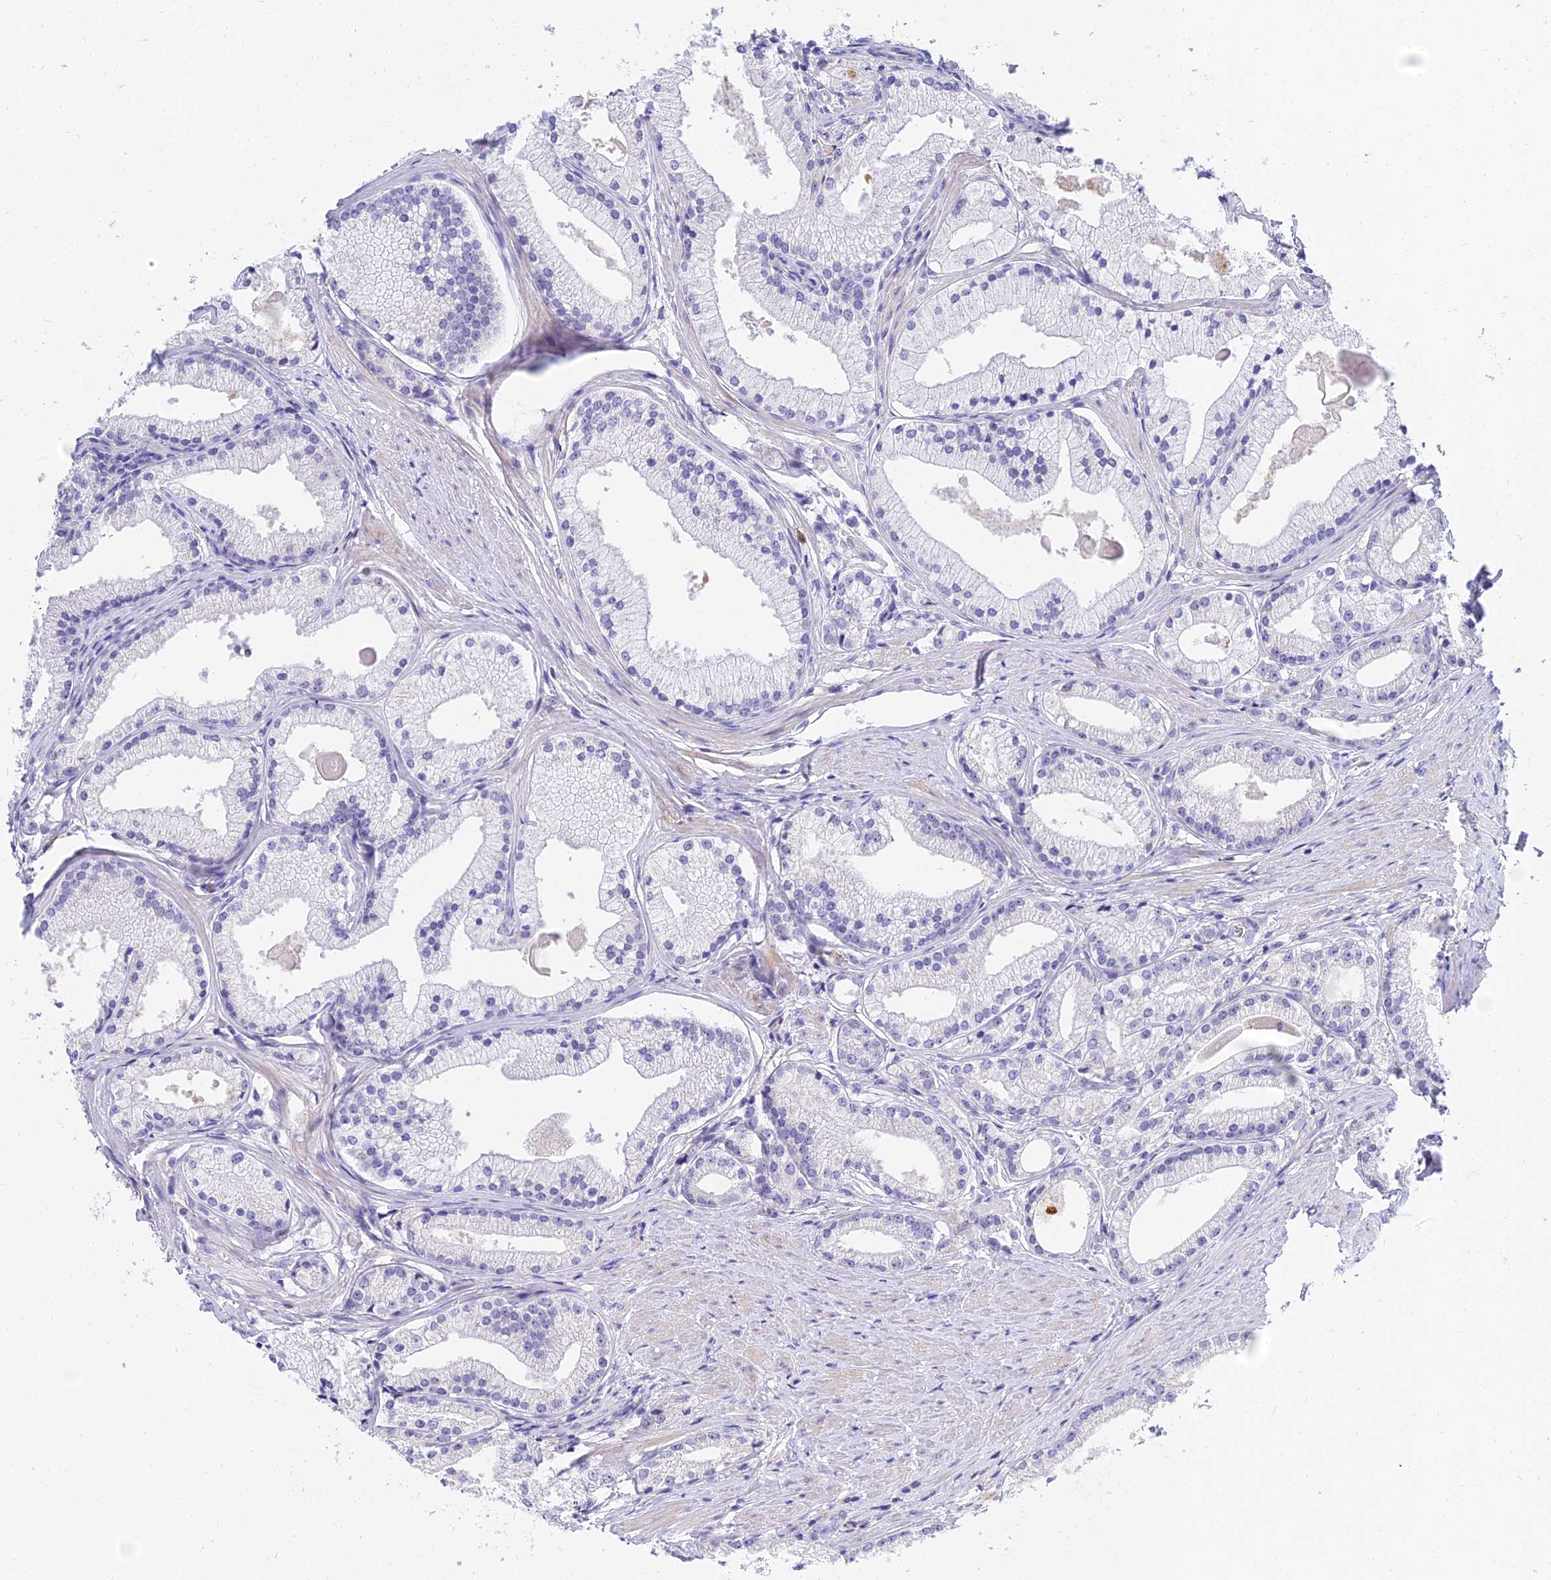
{"staining": {"intensity": "negative", "quantity": "none", "location": "none"}, "tissue": "prostate cancer", "cell_type": "Tumor cells", "image_type": "cancer", "snomed": [{"axis": "morphology", "description": "Adenocarcinoma, Low grade"}, {"axis": "topography", "description": "Prostate"}], "caption": "This is an IHC image of human prostate cancer. There is no staining in tumor cells.", "gene": "VWC2L", "patient": {"sex": "male", "age": 57}}